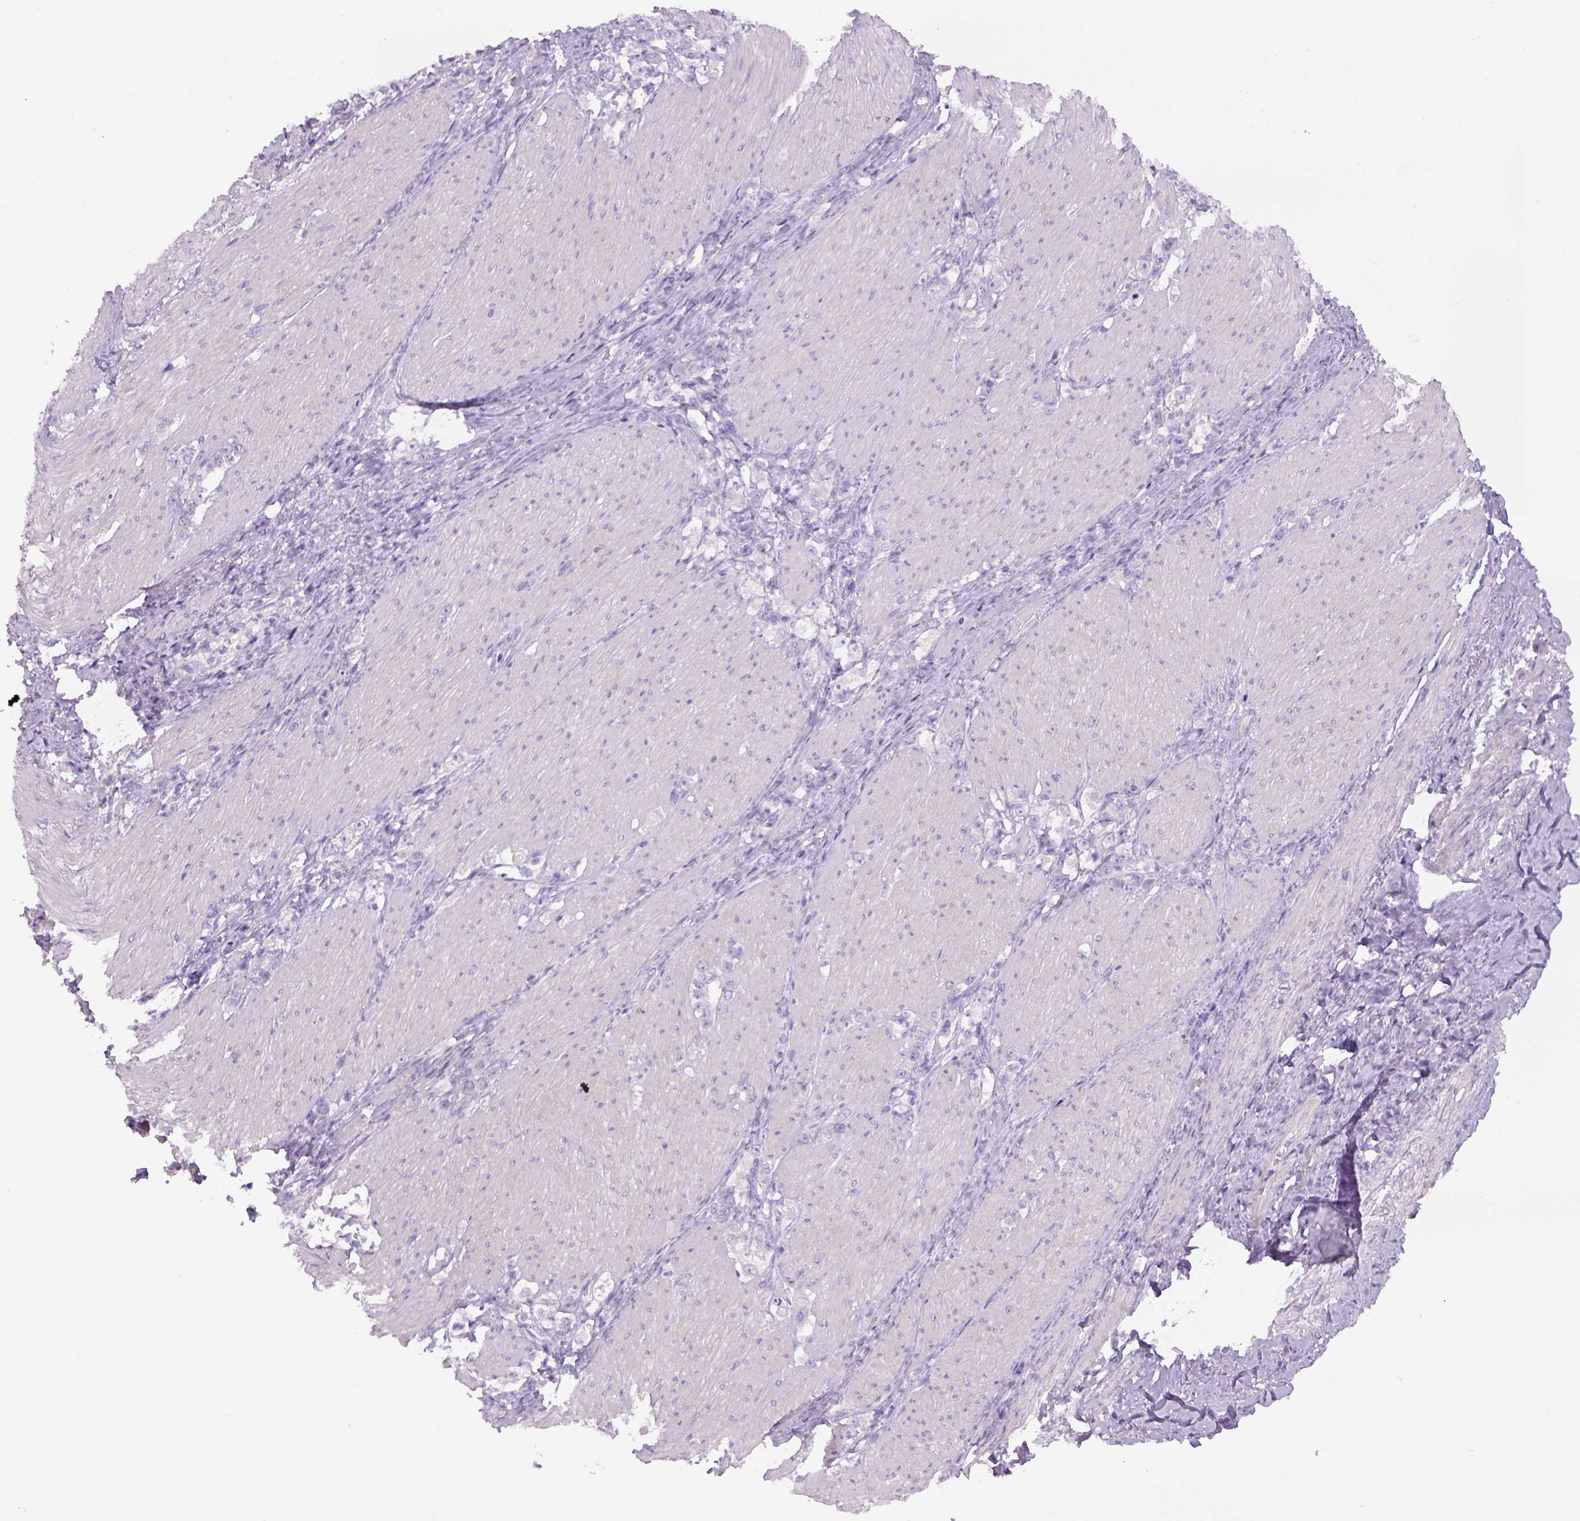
{"staining": {"intensity": "negative", "quantity": "none", "location": "none"}, "tissue": "stomach cancer", "cell_type": "Tumor cells", "image_type": "cancer", "snomed": [{"axis": "morphology", "description": "Adenocarcinoma, NOS"}, {"axis": "topography", "description": "Stomach, lower"}], "caption": "A micrograph of stomach cancer (adenocarcinoma) stained for a protein exhibits no brown staining in tumor cells. Nuclei are stained in blue.", "gene": "TENM4", "patient": {"sex": "male", "age": 88}}